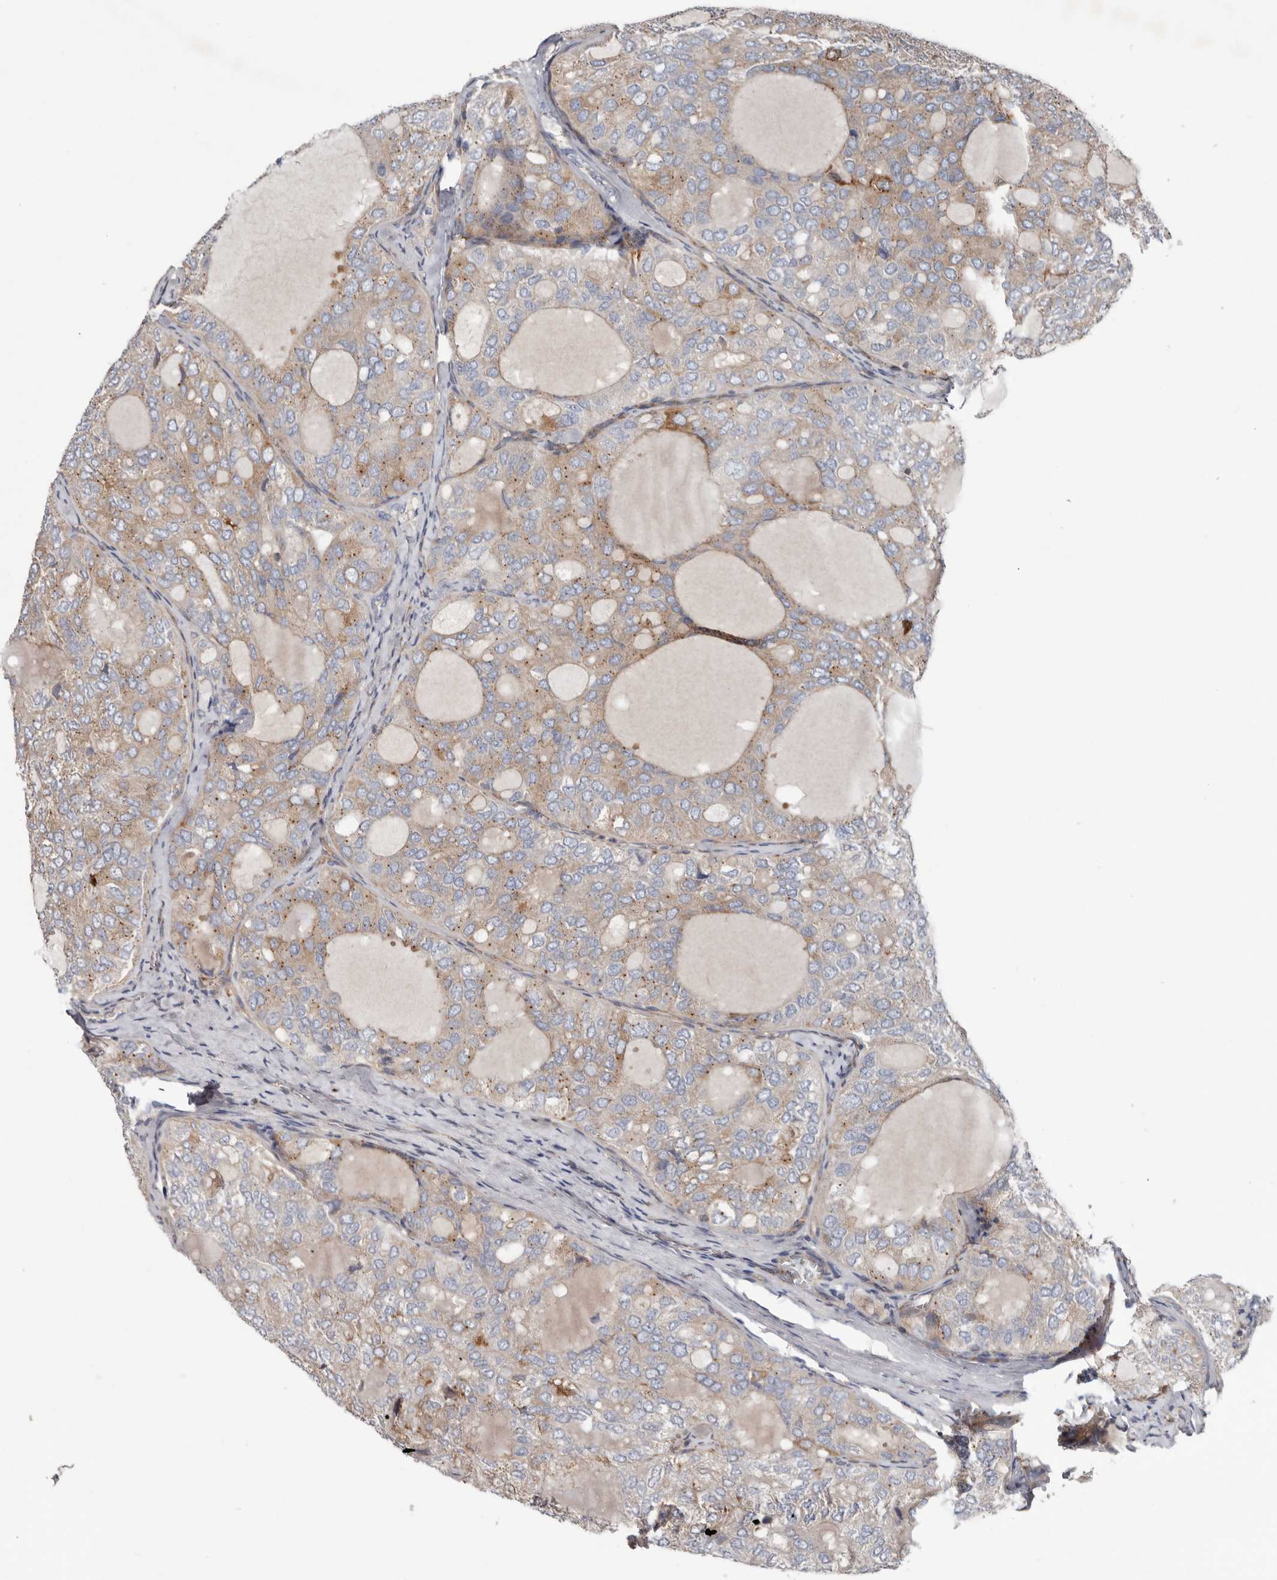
{"staining": {"intensity": "weak", "quantity": "25%-75%", "location": "cytoplasmic/membranous"}, "tissue": "thyroid cancer", "cell_type": "Tumor cells", "image_type": "cancer", "snomed": [{"axis": "morphology", "description": "Follicular adenoma carcinoma, NOS"}, {"axis": "topography", "description": "Thyroid gland"}], "caption": "Protein expression analysis of human thyroid cancer reveals weak cytoplasmic/membranous staining in approximately 25%-75% of tumor cells.", "gene": "LUZP1", "patient": {"sex": "male", "age": 75}}